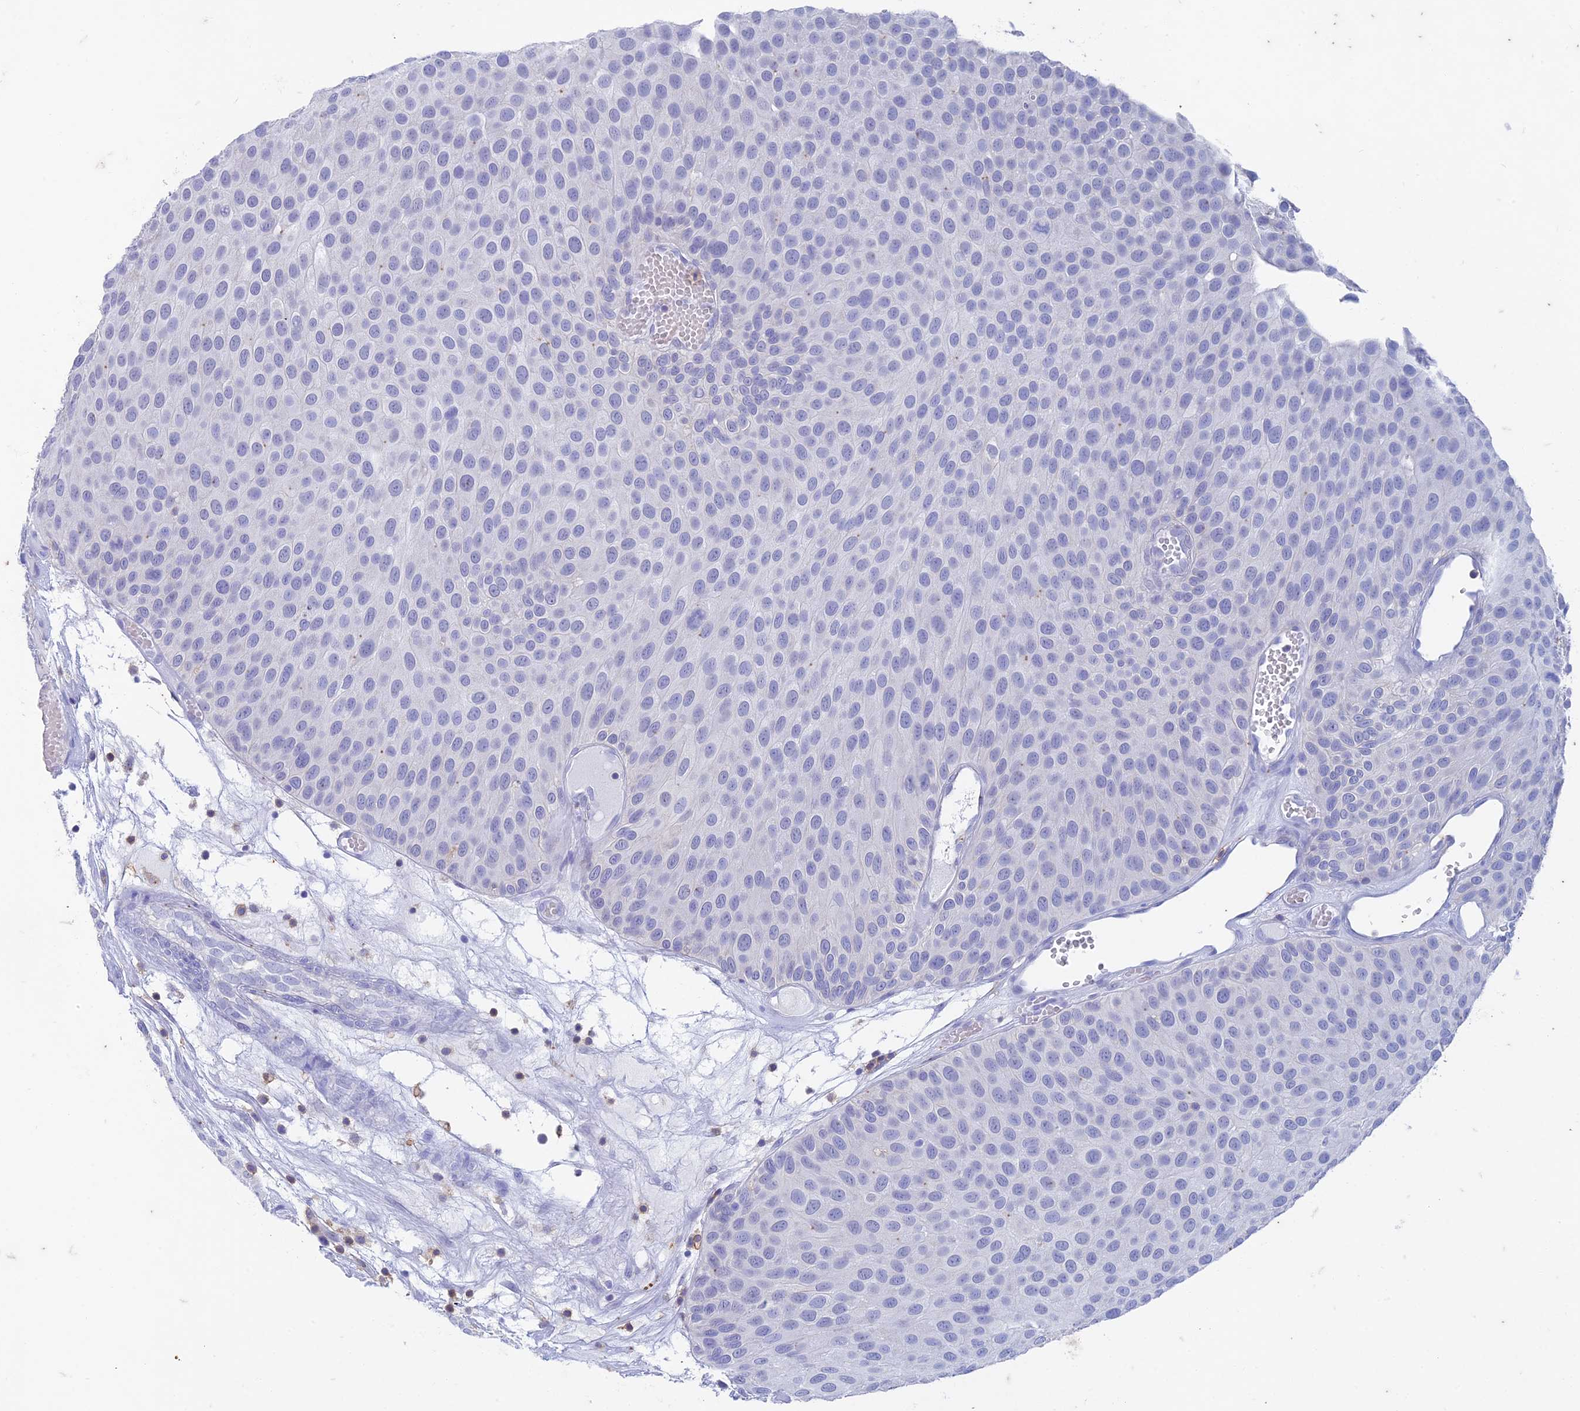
{"staining": {"intensity": "negative", "quantity": "none", "location": "none"}, "tissue": "urothelial cancer", "cell_type": "Tumor cells", "image_type": "cancer", "snomed": [{"axis": "morphology", "description": "Urothelial carcinoma, Low grade"}, {"axis": "topography", "description": "Urinary bladder"}], "caption": "The immunohistochemistry image has no significant positivity in tumor cells of urothelial carcinoma (low-grade) tissue.", "gene": "FGF7", "patient": {"sex": "male", "age": 89}}